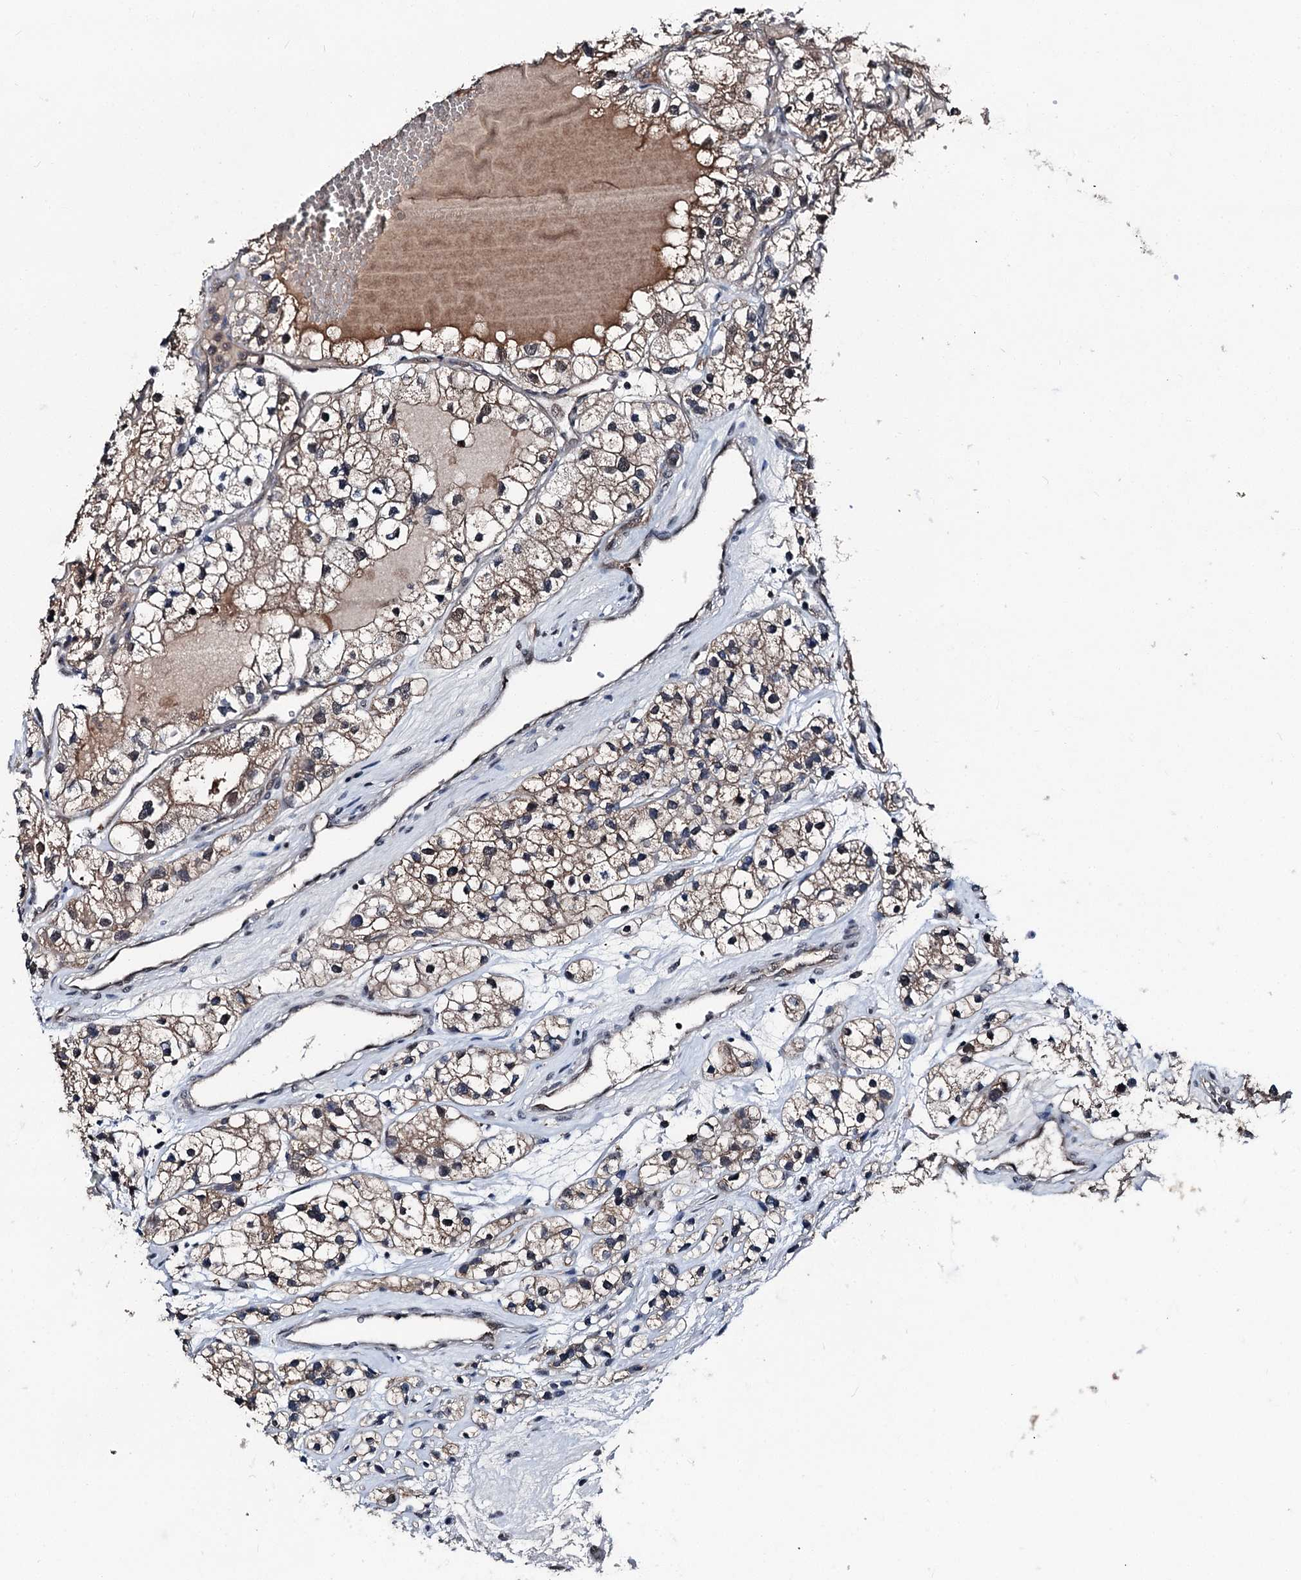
{"staining": {"intensity": "moderate", "quantity": ">75%", "location": "cytoplasmic/membranous,nuclear"}, "tissue": "renal cancer", "cell_type": "Tumor cells", "image_type": "cancer", "snomed": [{"axis": "morphology", "description": "Adenocarcinoma, NOS"}, {"axis": "topography", "description": "Kidney"}], "caption": "Protein expression analysis of renal cancer exhibits moderate cytoplasmic/membranous and nuclear expression in approximately >75% of tumor cells. (DAB (3,3'-diaminobenzidine) = brown stain, brightfield microscopy at high magnification).", "gene": "PSMD13", "patient": {"sex": "female", "age": 57}}